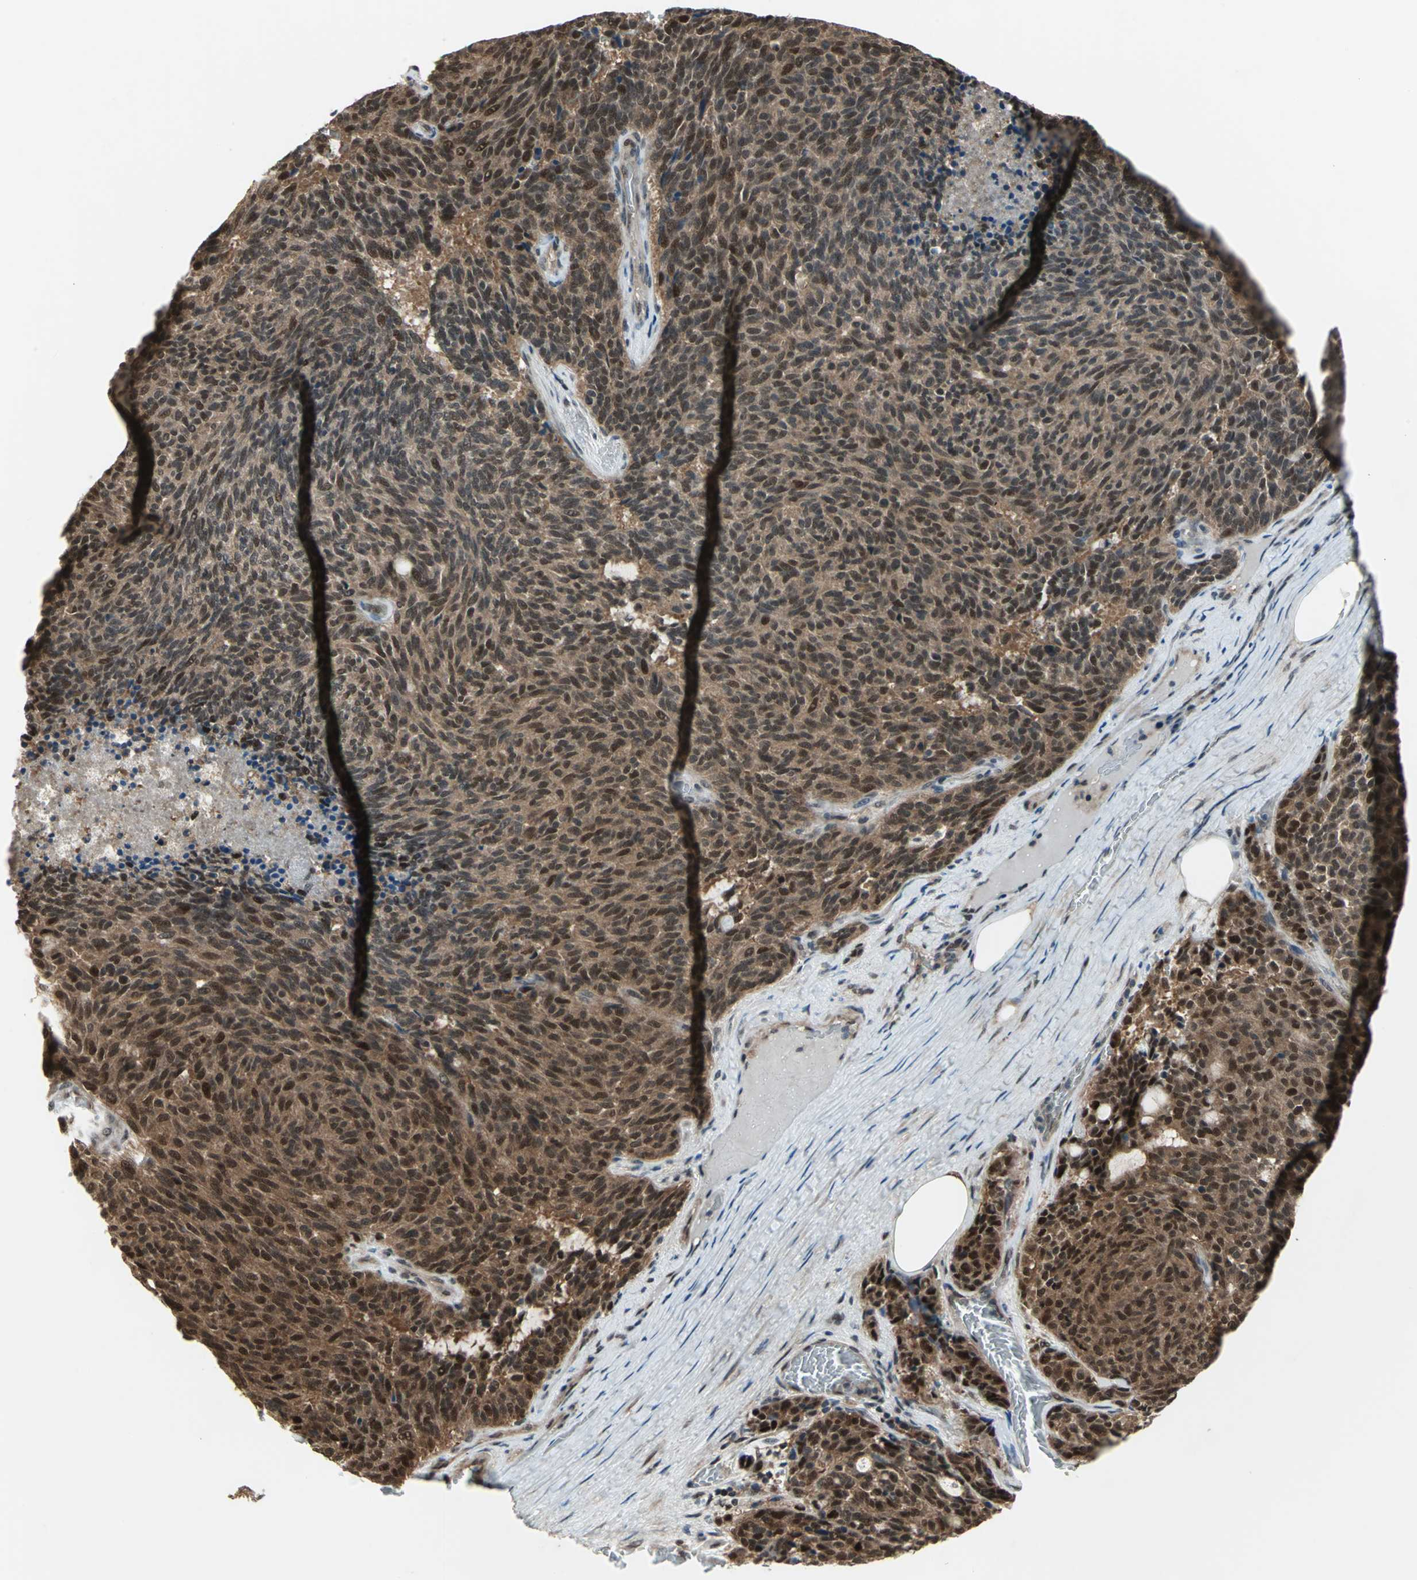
{"staining": {"intensity": "strong", "quantity": ">75%", "location": "cytoplasmic/membranous,nuclear"}, "tissue": "carcinoid", "cell_type": "Tumor cells", "image_type": "cancer", "snomed": [{"axis": "morphology", "description": "Carcinoid, malignant, NOS"}, {"axis": "topography", "description": "Pancreas"}], "caption": "Carcinoid stained with a protein marker exhibits strong staining in tumor cells.", "gene": "COPS5", "patient": {"sex": "female", "age": 54}}